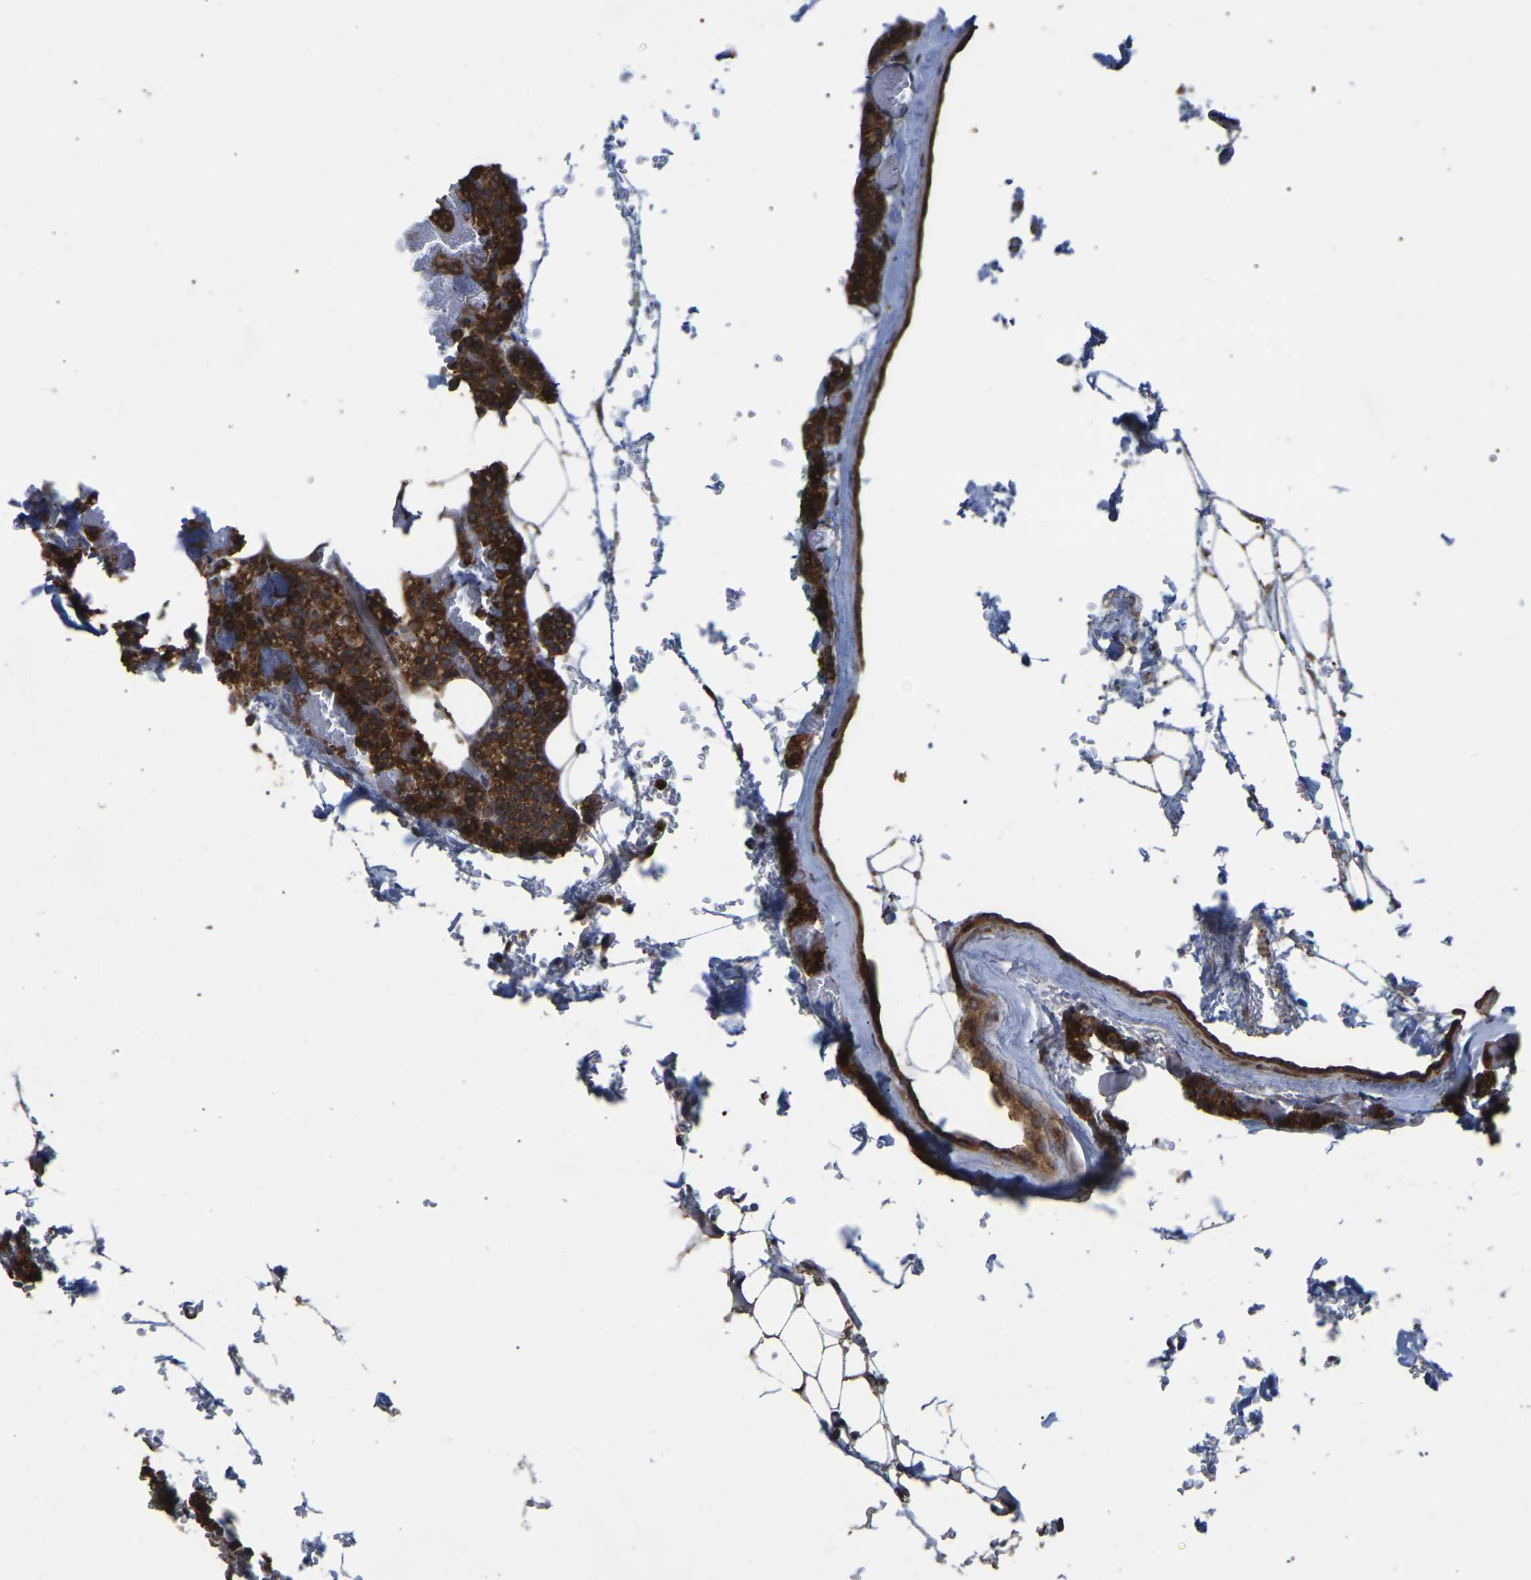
{"staining": {"intensity": "strong", "quantity": ">75%", "location": "cytoplasmic/membranous"}, "tissue": "parathyroid gland", "cell_type": "Glandular cells", "image_type": "normal", "snomed": [{"axis": "morphology", "description": "Normal tissue, NOS"}, {"axis": "morphology", "description": "Inflammation chronic"}, {"axis": "morphology", "description": "Goiter, colloid"}, {"axis": "topography", "description": "Thyroid gland"}, {"axis": "topography", "description": "Parathyroid gland"}], "caption": "IHC photomicrograph of normal human parathyroid gland stained for a protein (brown), which displays high levels of strong cytoplasmic/membranous positivity in approximately >75% of glandular cells.", "gene": "GCC1", "patient": {"sex": "male", "age": 65}}